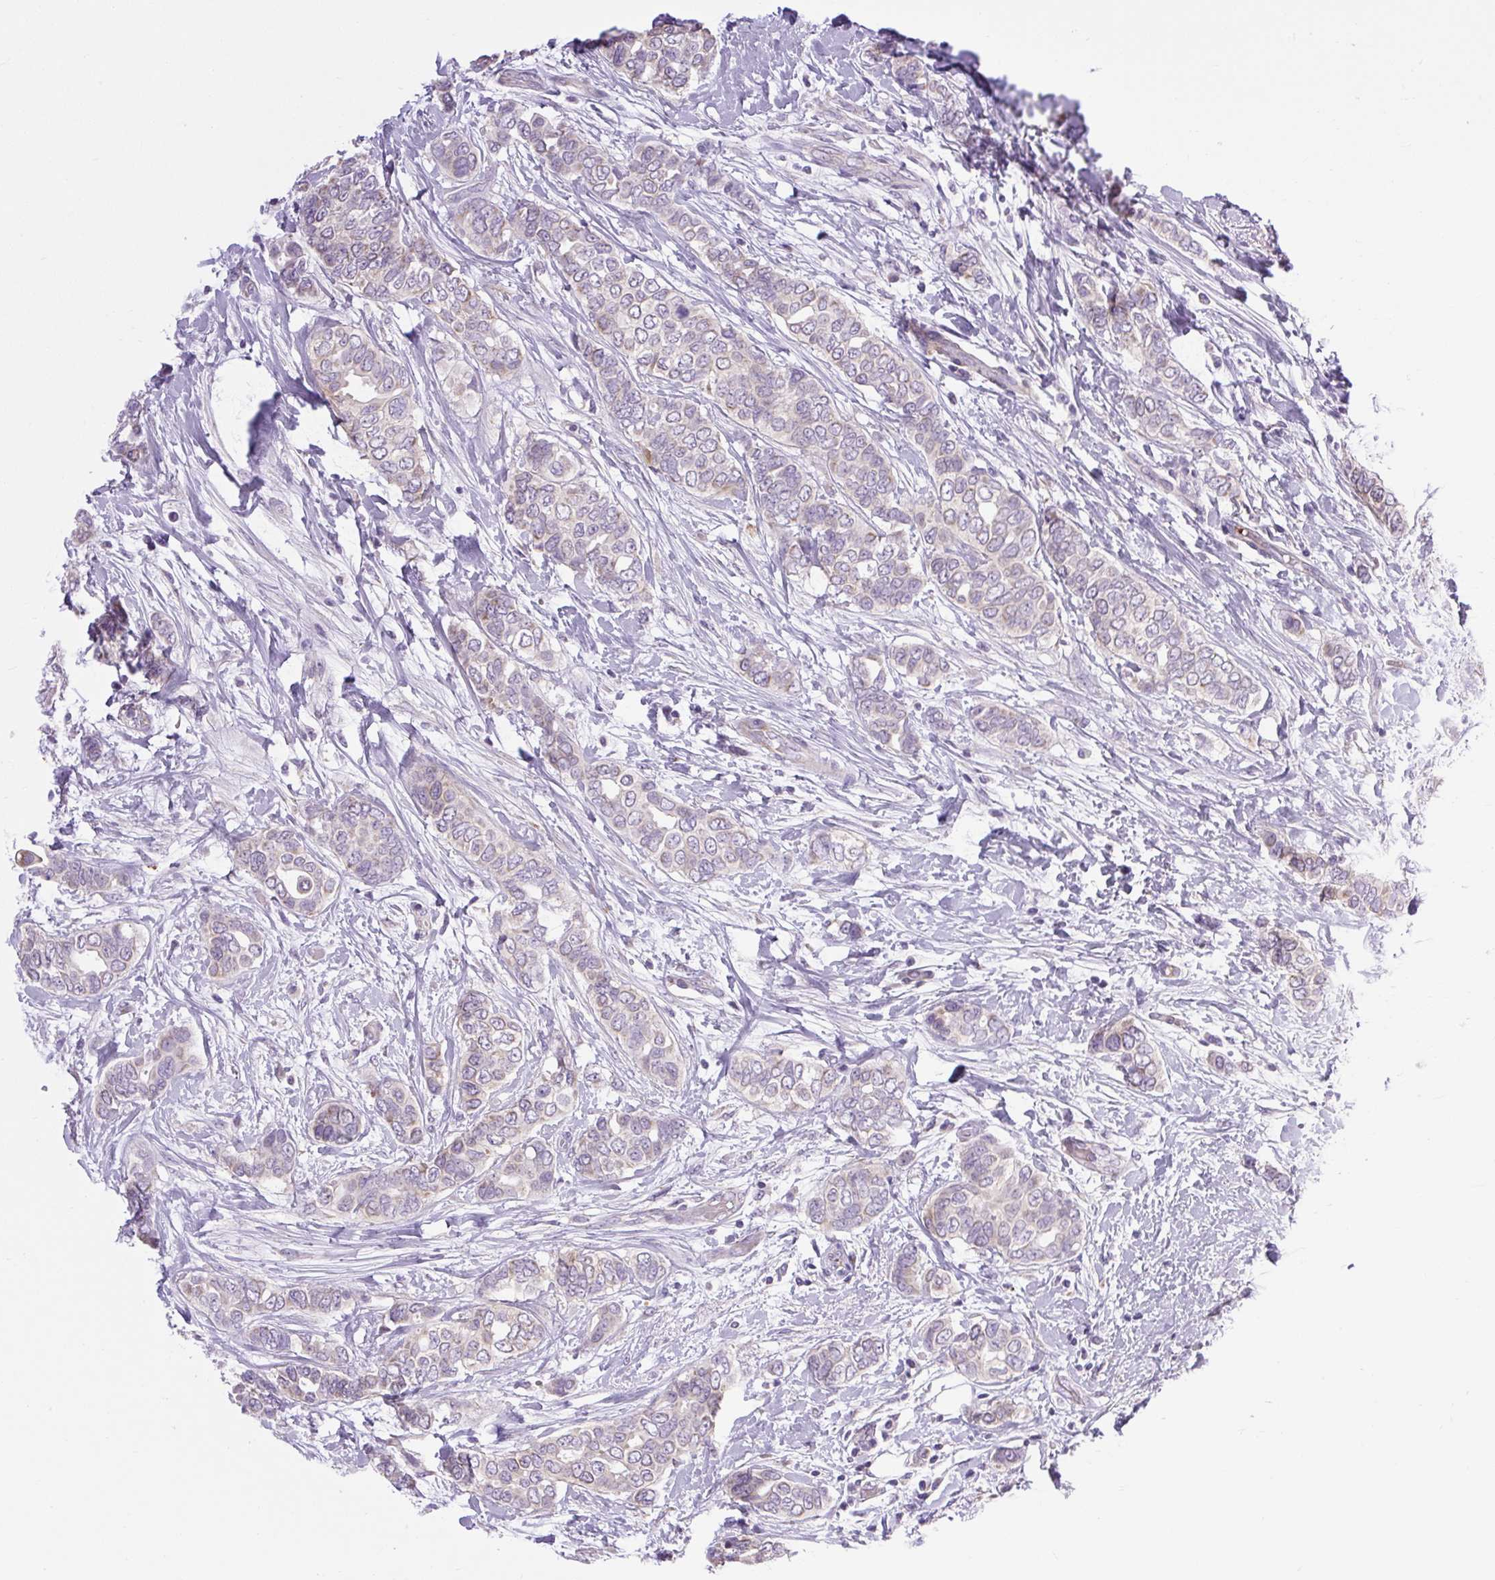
{"staining": {"intensity": "weak", "quantity": "<25%", "location": "cytoplasmic/membranous"}, "tissue": "breast cancer", "cell_type": "Tumor cells", "image_type": "cancer", "snomed": [{"axis": "morphology", "description": "Lobular carcinoma"}, {"axis": "topography", "description": "Breast"}], "caption": "Lobular carcinoma (breast) was stained to show a protein in brown. There is no significant positivity in tumor cells.", "gene": "RNASE10", "patient": {"sex": "female", "age": 51}}